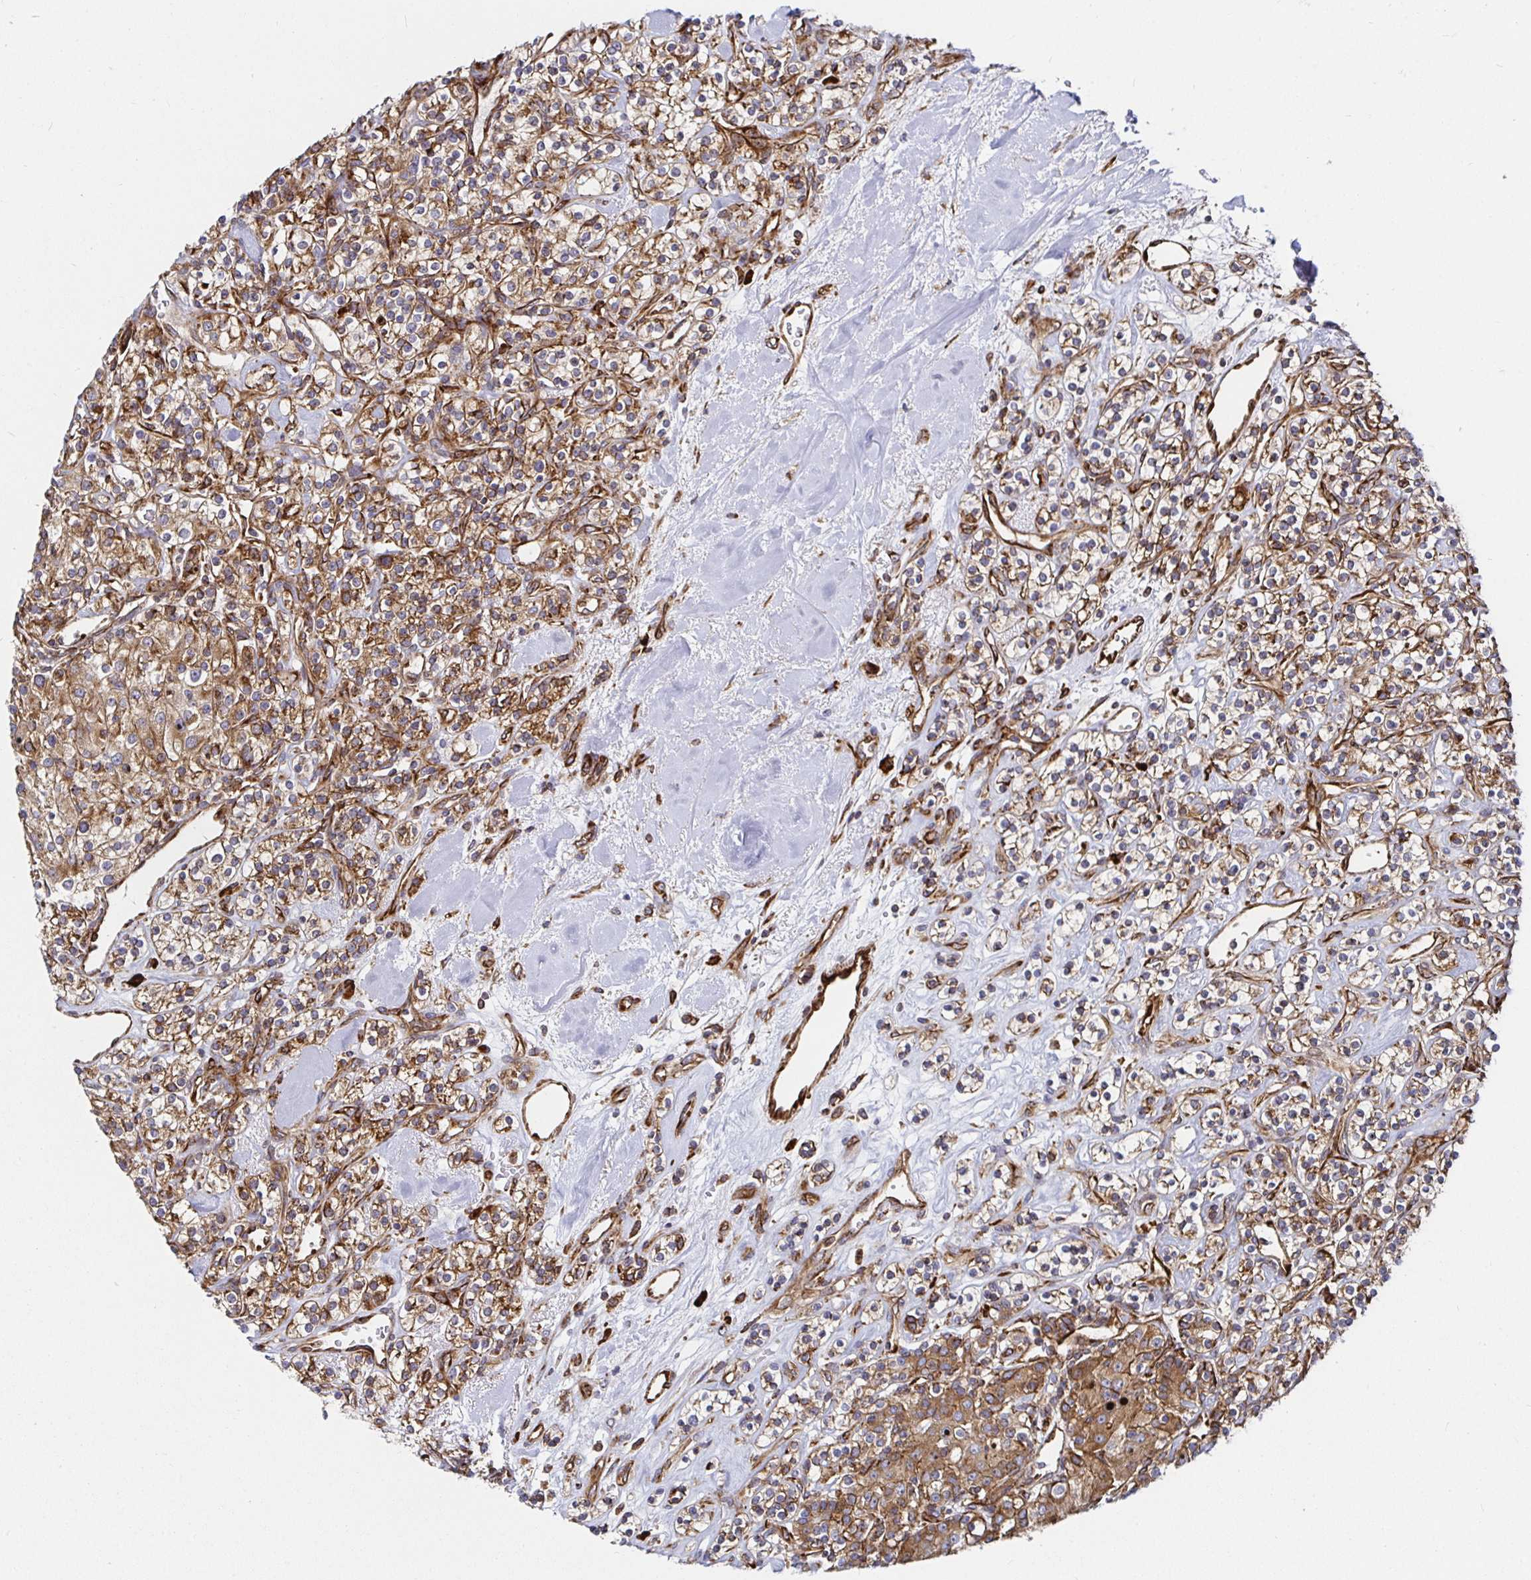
{"staining": {"intensity": "moderate", "quantity": ">75%", "location": "cytoplasmic/membranous"}, "tissue": "renal cancer", "cell_type": "Tumor cells", "image_type": "cancer", "snomed": [{"axis": "morphology", "description": "Adenocarcinoma, NOS"}, {"axis": "topography", "description": "Kidney"}], "caption": "A photomicrograph of human renal cancer (adenocarcinoma) stained for a protein demonstrates moderate cytoplasmic/membranous brown staining in tumor cells. (DAB = brown stain, brightfield microscopy at high magnification).", "gene": "SMYD3", "patient": {"sex": "male", "age": 77}}